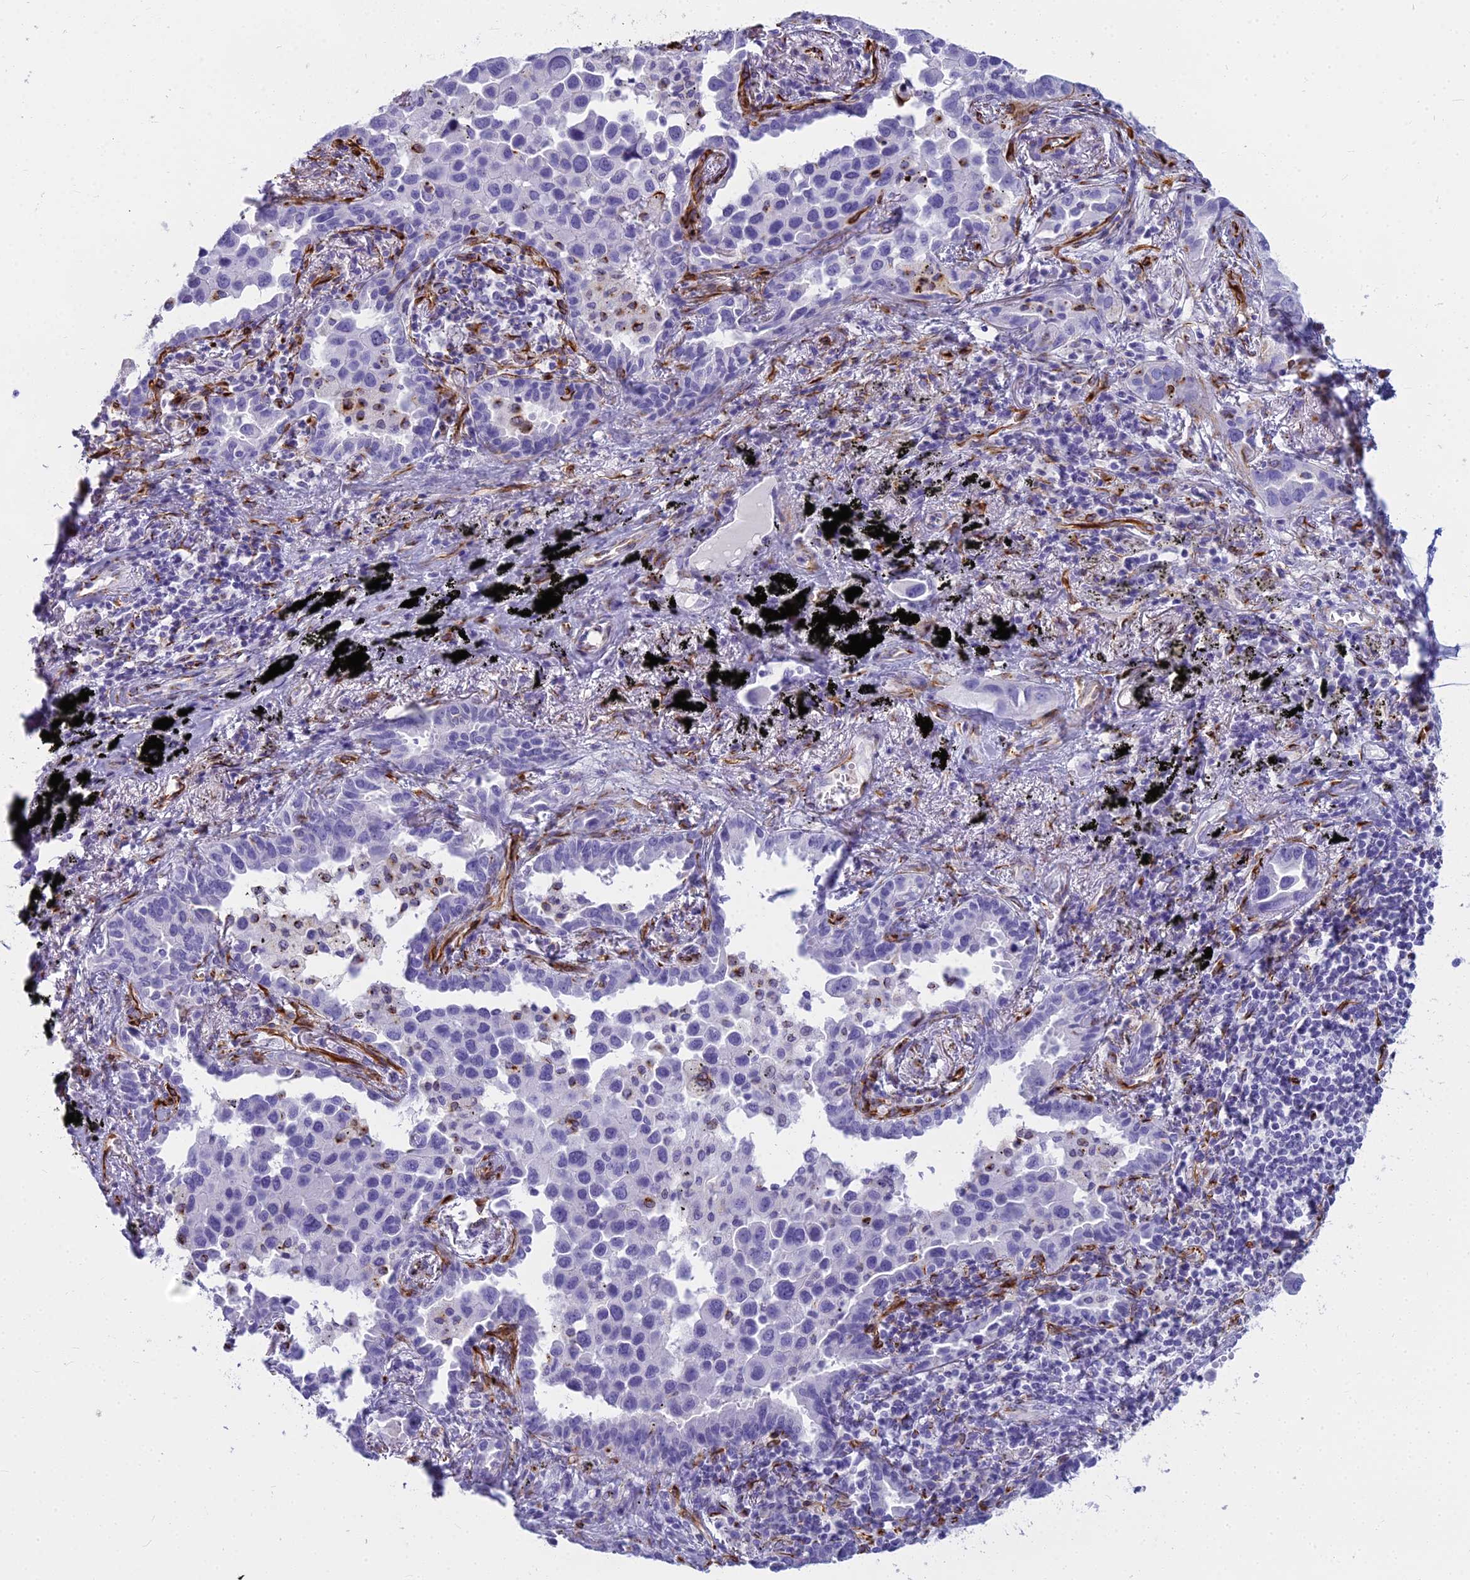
{"staining": {"intensity": "negative", "quantity": "none", "location": "none"}, "tissue": "lung cancer", "cell_type": "Tumor cells", "image_type": "cancer", "snomed": [{"axis": "morphology", "description": "Adenocarcinoma, NOS"}, {"axis": "topography", "description": "Lung"}], "caption": "The photomicrograph exhibits no staining of tumor cells in lung cancer (adenocarcinoma).", "gene": "EVI2A", "patient": {"sex": "male", "age": 67}}